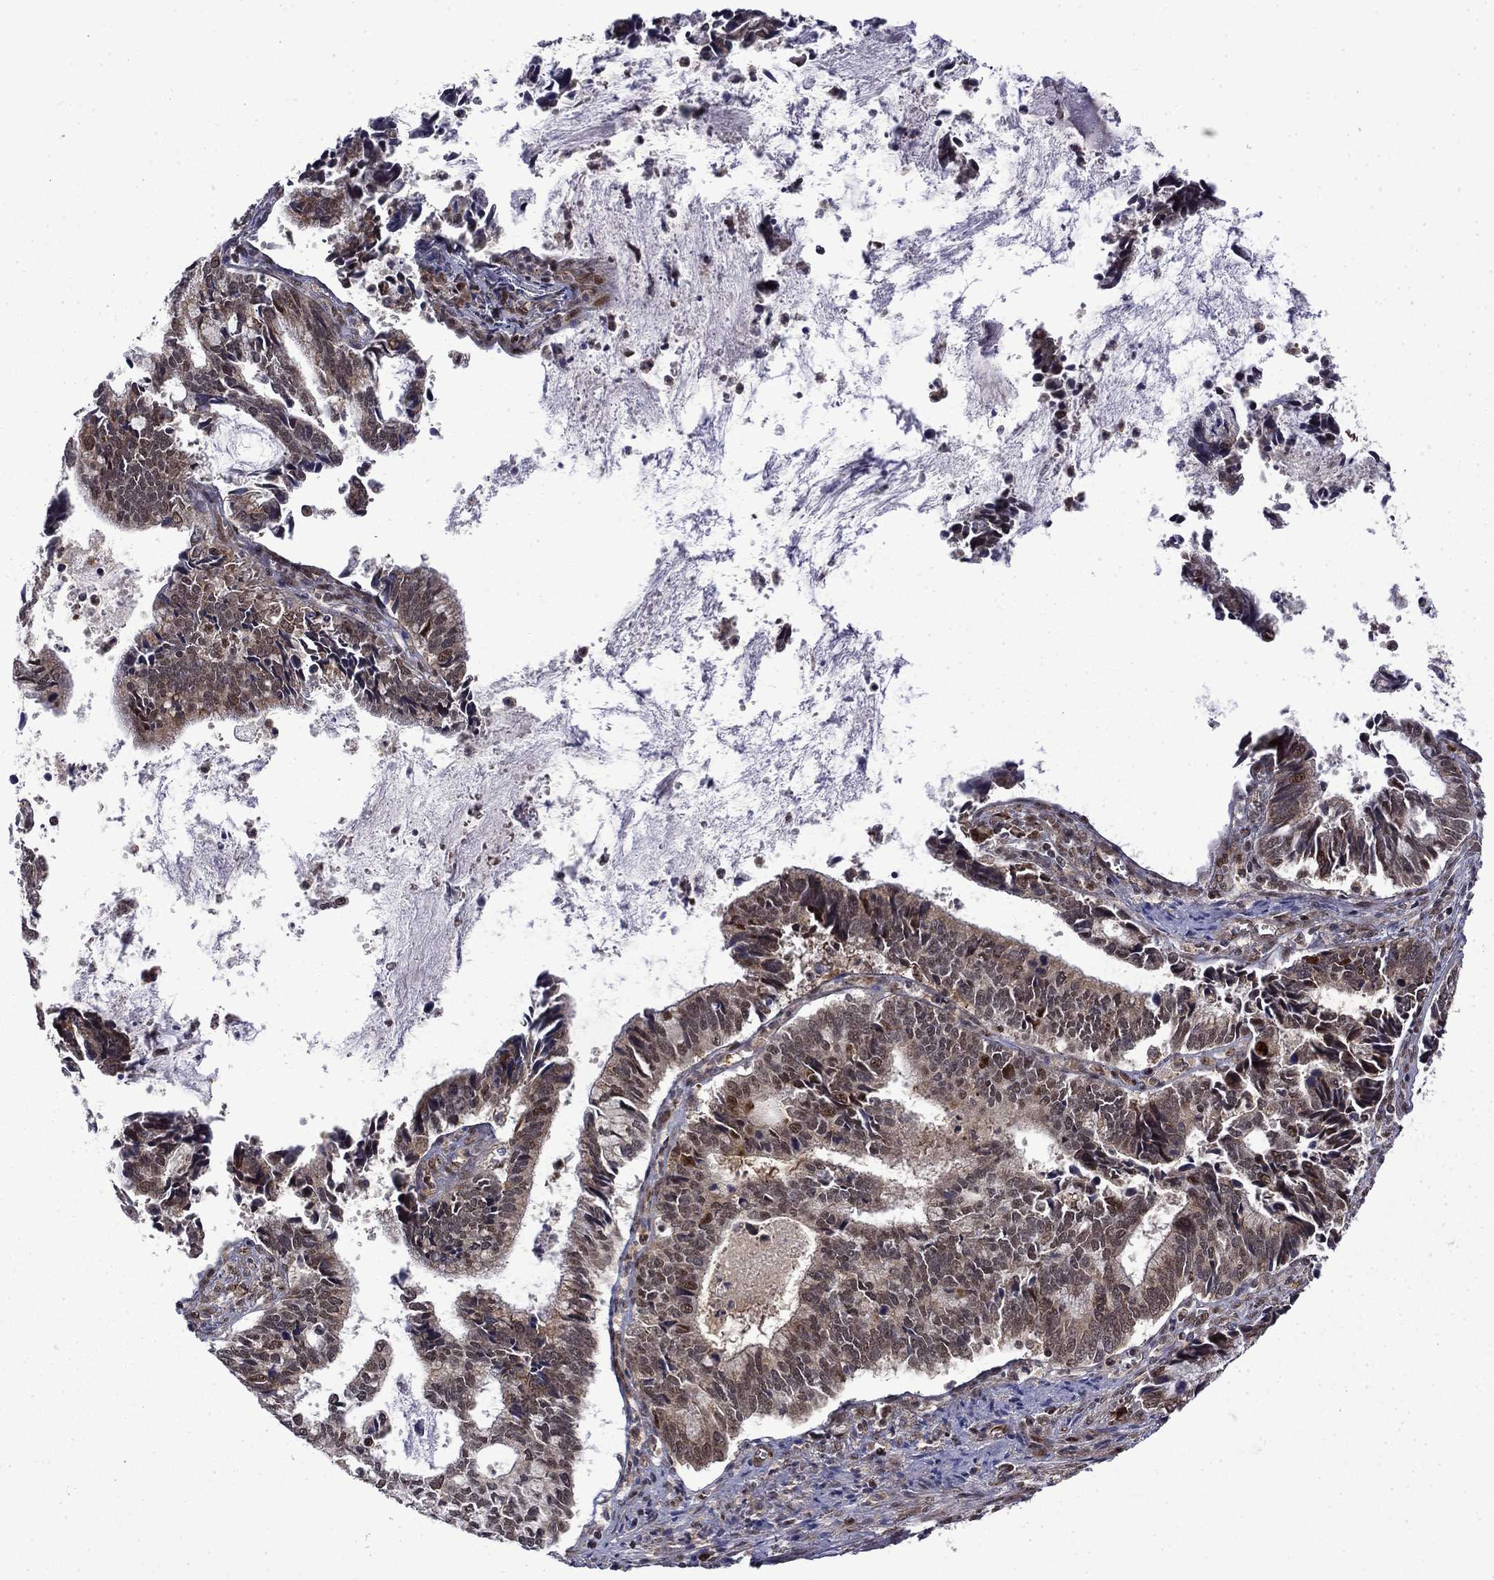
{"staining": {"intensity": "moderate", "quantity": "25%-75%", "location": "cytoplasmic/membranous,nuclear"}, "tissue": "cervical cancer", "cell_type": "Tumor cells", "image_type": "cancer", "snomed": [{"axis": "morphology", "description": "Adenocarcinoma, NOS"}, {"axis": "topography", "description": "Cervix"}], "caption": "A brown stain highlights moderate cytoplasmic/membranous and nuclear staining of a protein in human cervical cancer (adenocarcinoma) tumor cells. Nuclei are stained in blue.", "gene": "KPNA3", "patient": {"sex": "female", "age": 42}}